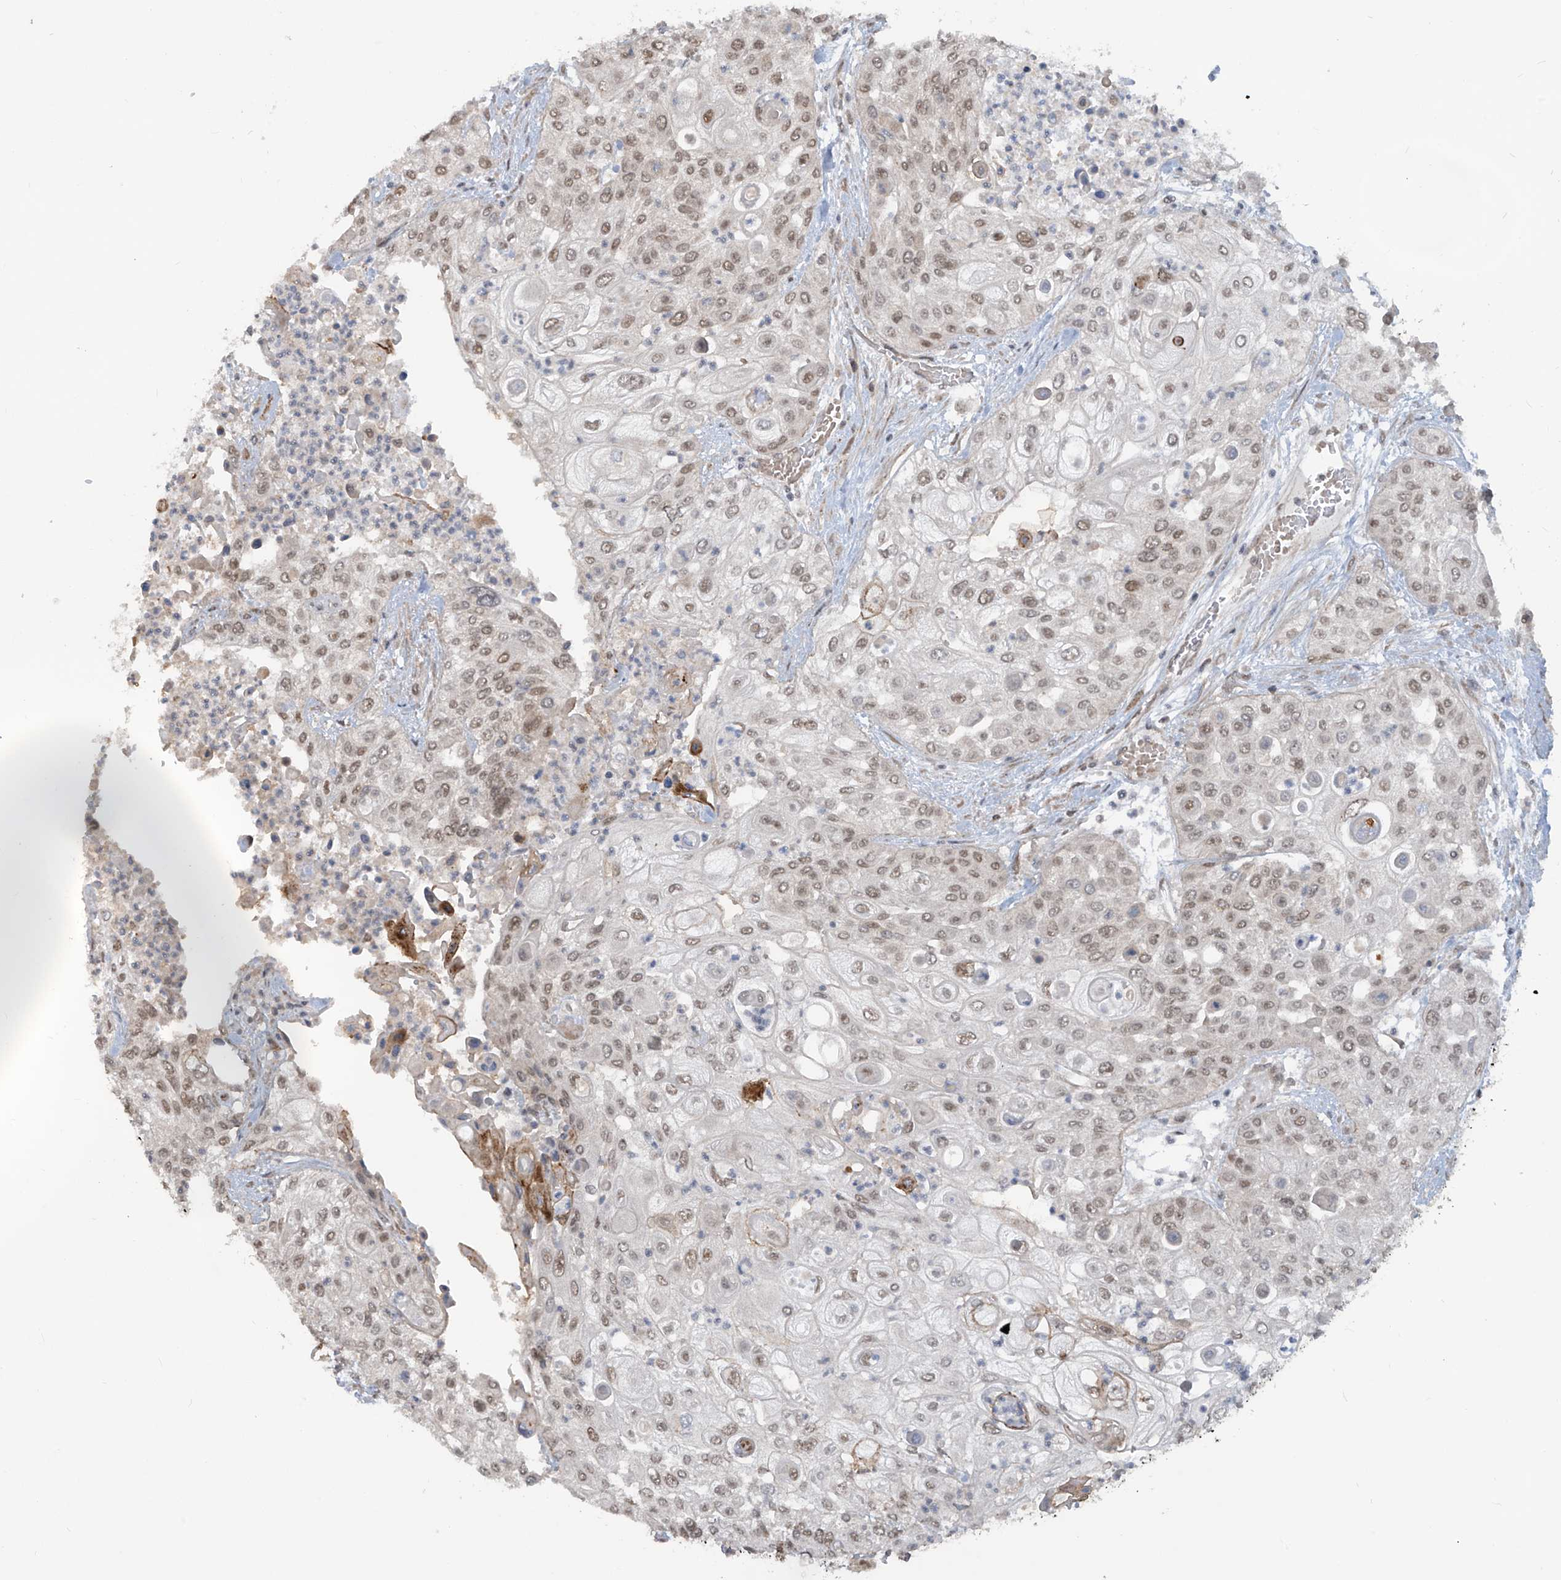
{"staining": {"intensity": "moderate", "quantity": ">75%", "location": "nuclear"}, "tissue": "urothelial cancer", "cell_type": "Tumor cells", "image_type": "cancer", "snomed": [{"axis": "morphology", "description": "Urothelial carcinoma, High grade"}, {"axis": "topography", "description": "Urinary bladder"}], "caption": "This micrograph displays IHC staining of urothelial cancer, with medium moderate nuclear expression in about >75% of tumor cells.", "gene": "LAGE3", "patient": {"sex": "female", "age": 79}}